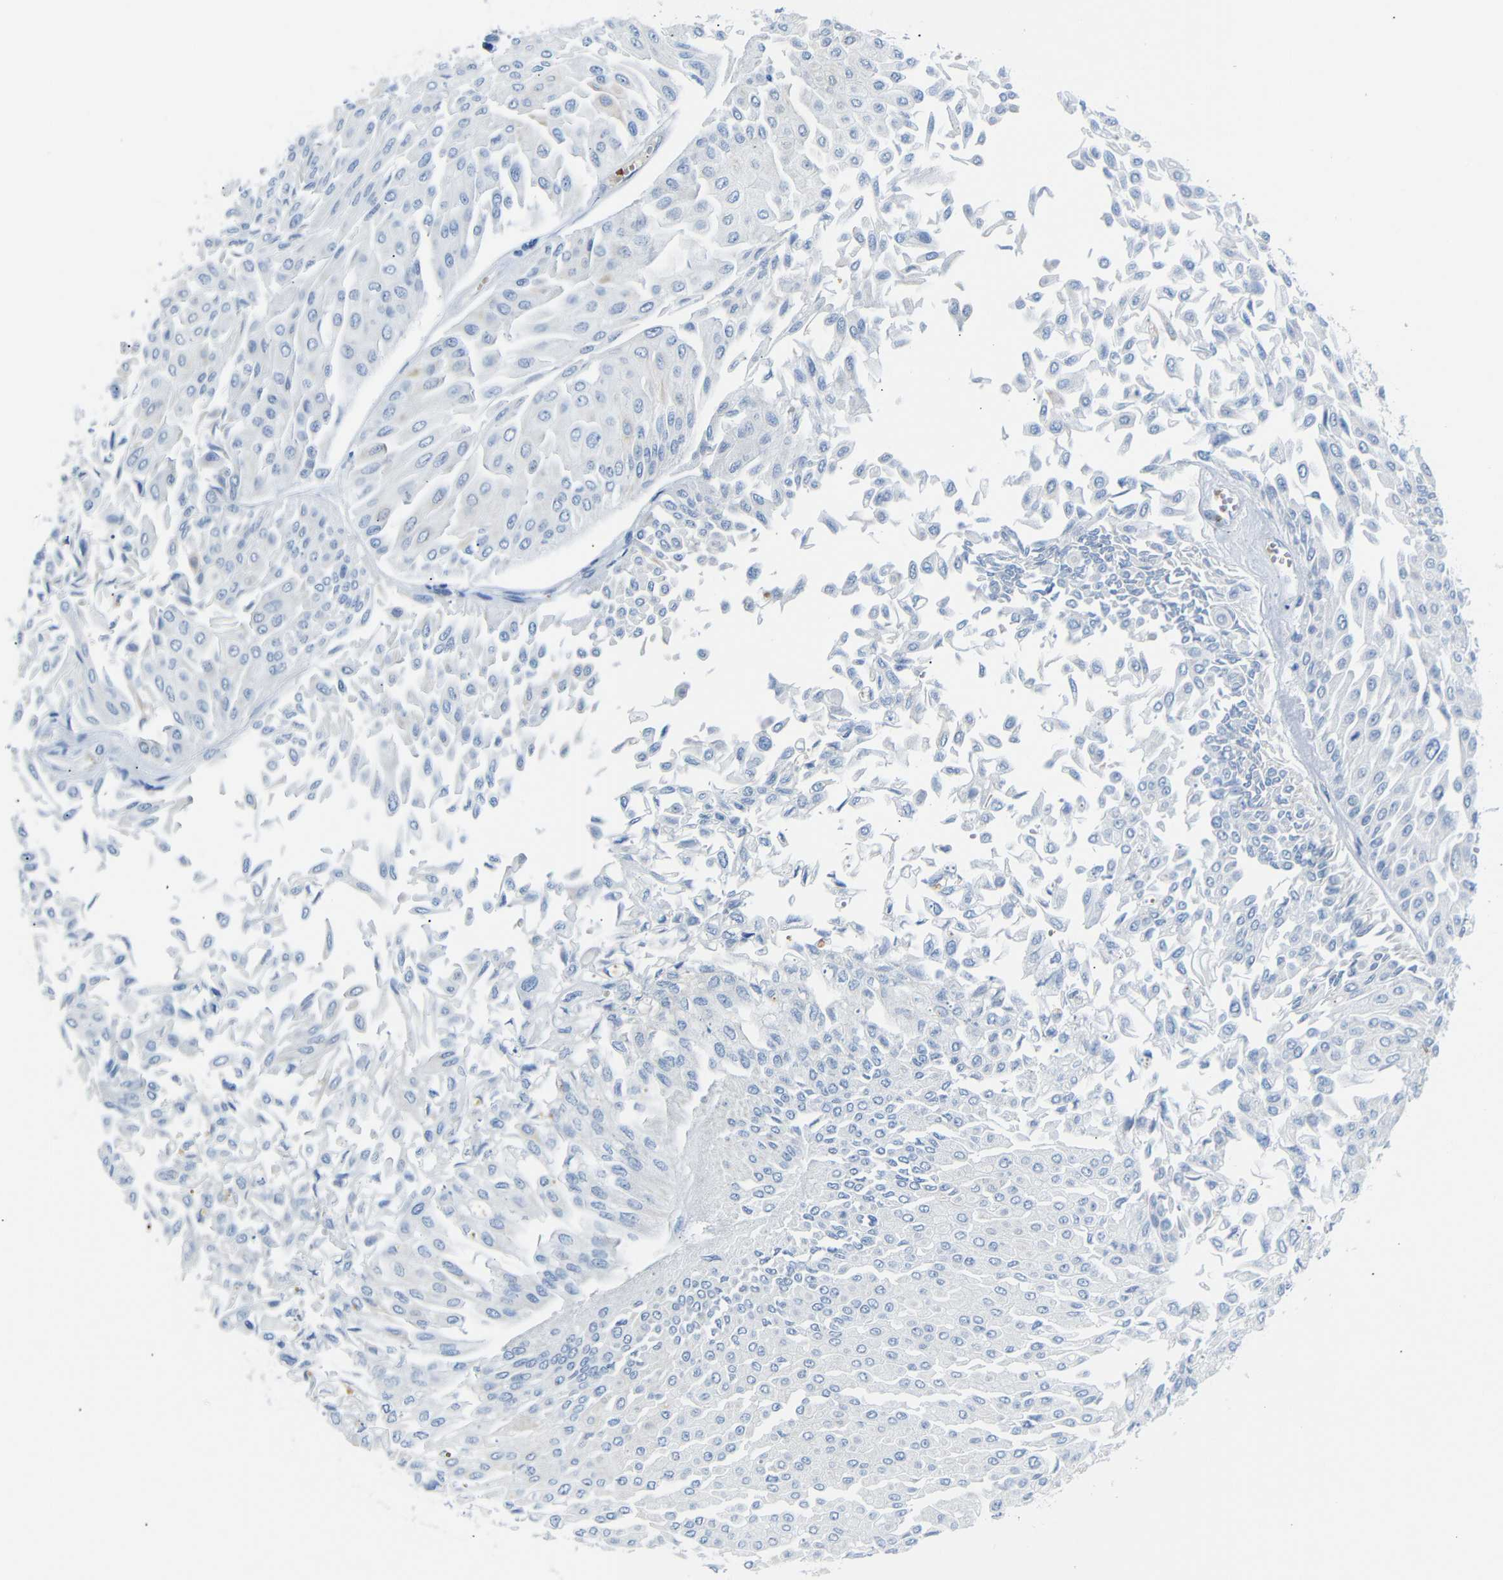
{"staining": {"intensity": "negative", "quantity": "none", "location": "none"}, "tissue": "urothelial cancer", "cell_type": "Tumor cells", "image_type": "cancer", "snomed": [{"axis": "morphology", "description": "Urothelial carcinoma, Low grade"}, {"axis": "topography", "description": "Urinary bladder"}], "caption": "Immunohistochemical staining of urothelial cancer displays no significant expression in tumor cells.", "gene": "ERVMER34-1", "patient": {"sex": "male", "age": 67}}